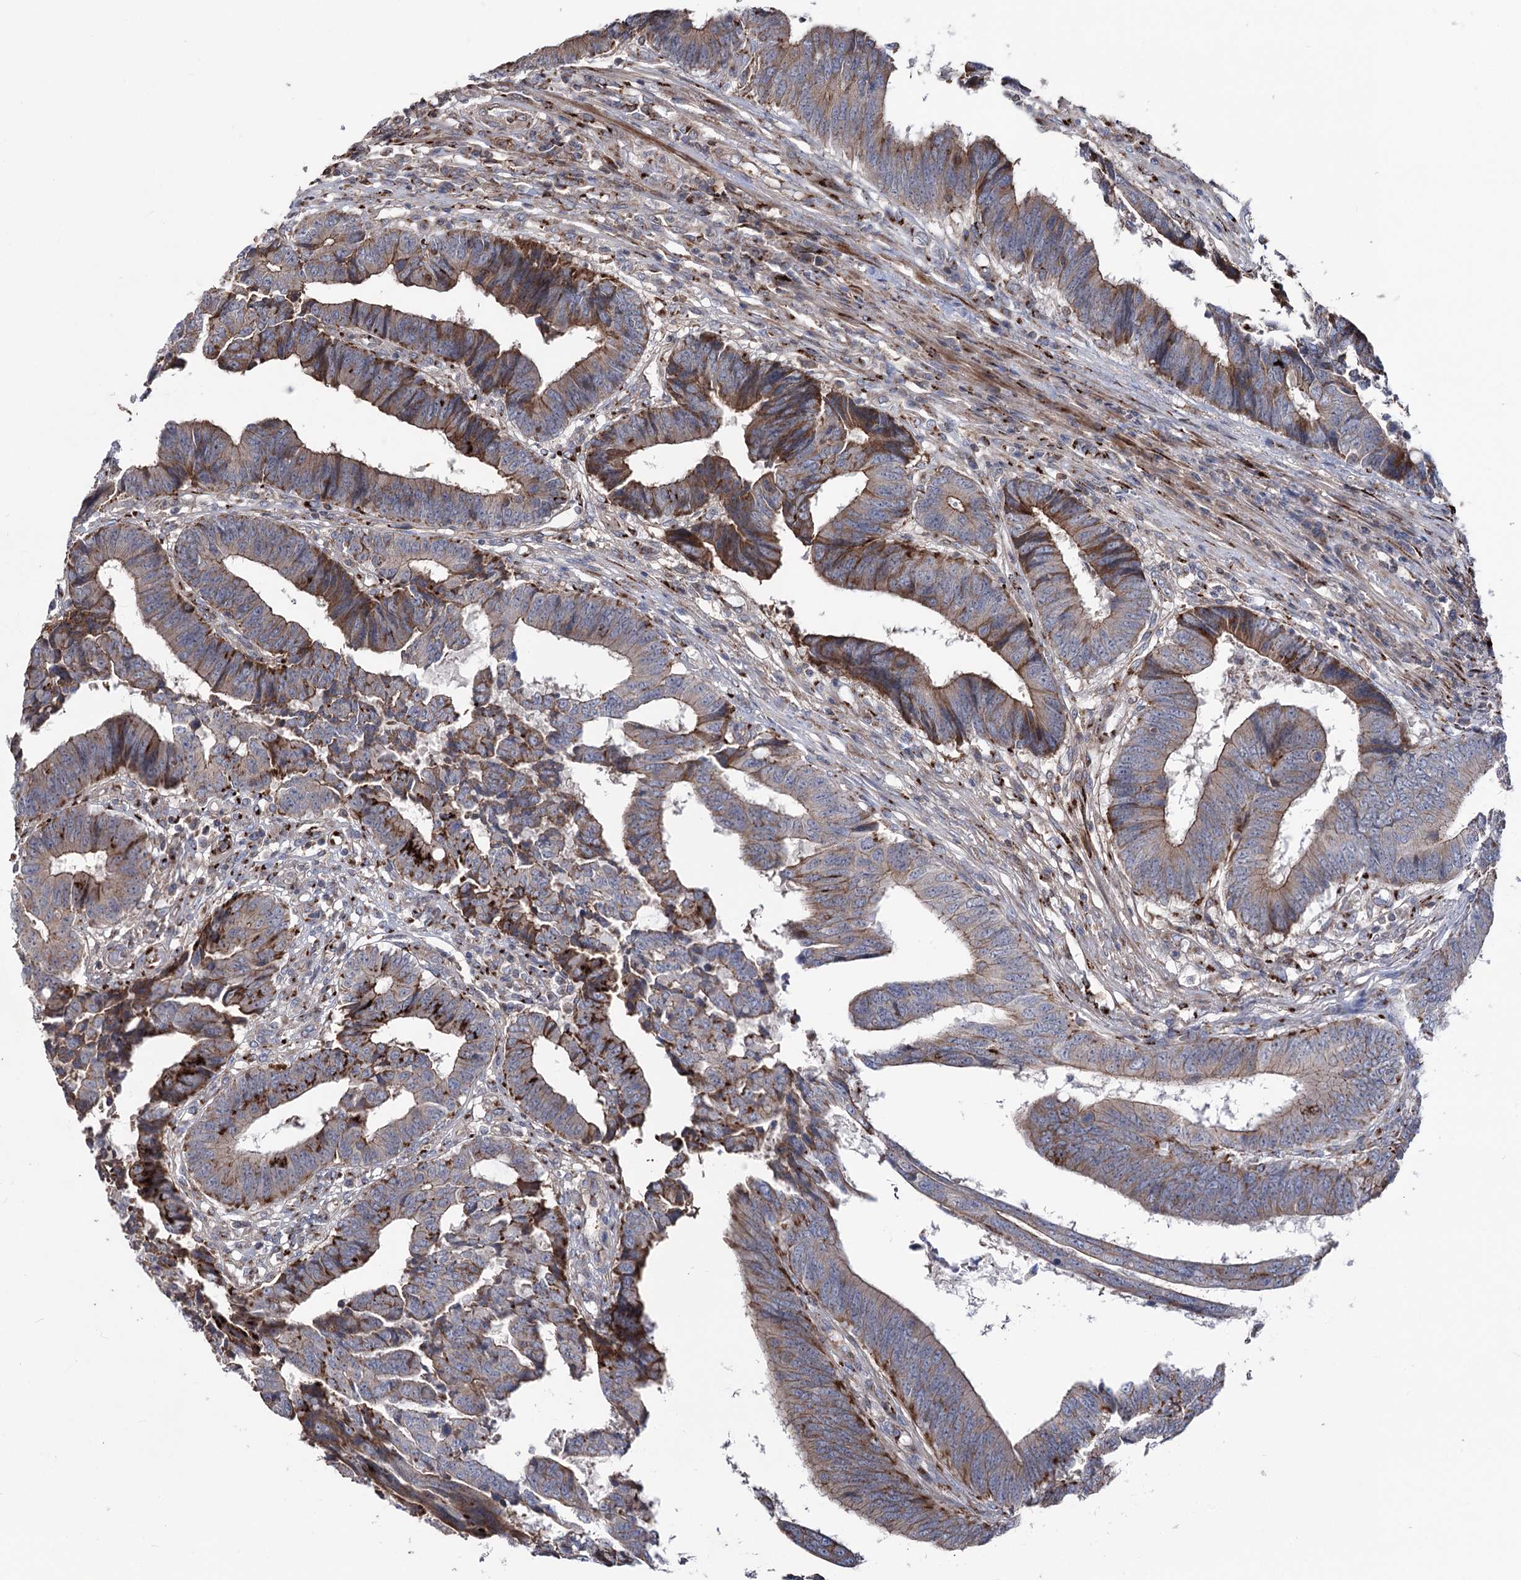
{"staining": {"intensity": "moderate", "quantity": "<25%", "location": "cytoplasmic/membranous"}, "tissue": "colorectal cancer", "cell_type": "Tumor cells", "image_type": "cancer", "snomed": [{"axis": "morphology", "description": "Adenocarcinoma, NOS"}, {"axis": "topography", "description": "Rectum"}], "caption": "The micrograph shows immunohistochemical staining of colorectal adenocarcinoma. There is moderate cytoplasmic/membranous staining is present in approximately <25% of tumor cells. (IHC, brightfield microscopy, high magnification).", "gene": "ARHGAP20", "patient": {"sex": "male", "age": 84}}